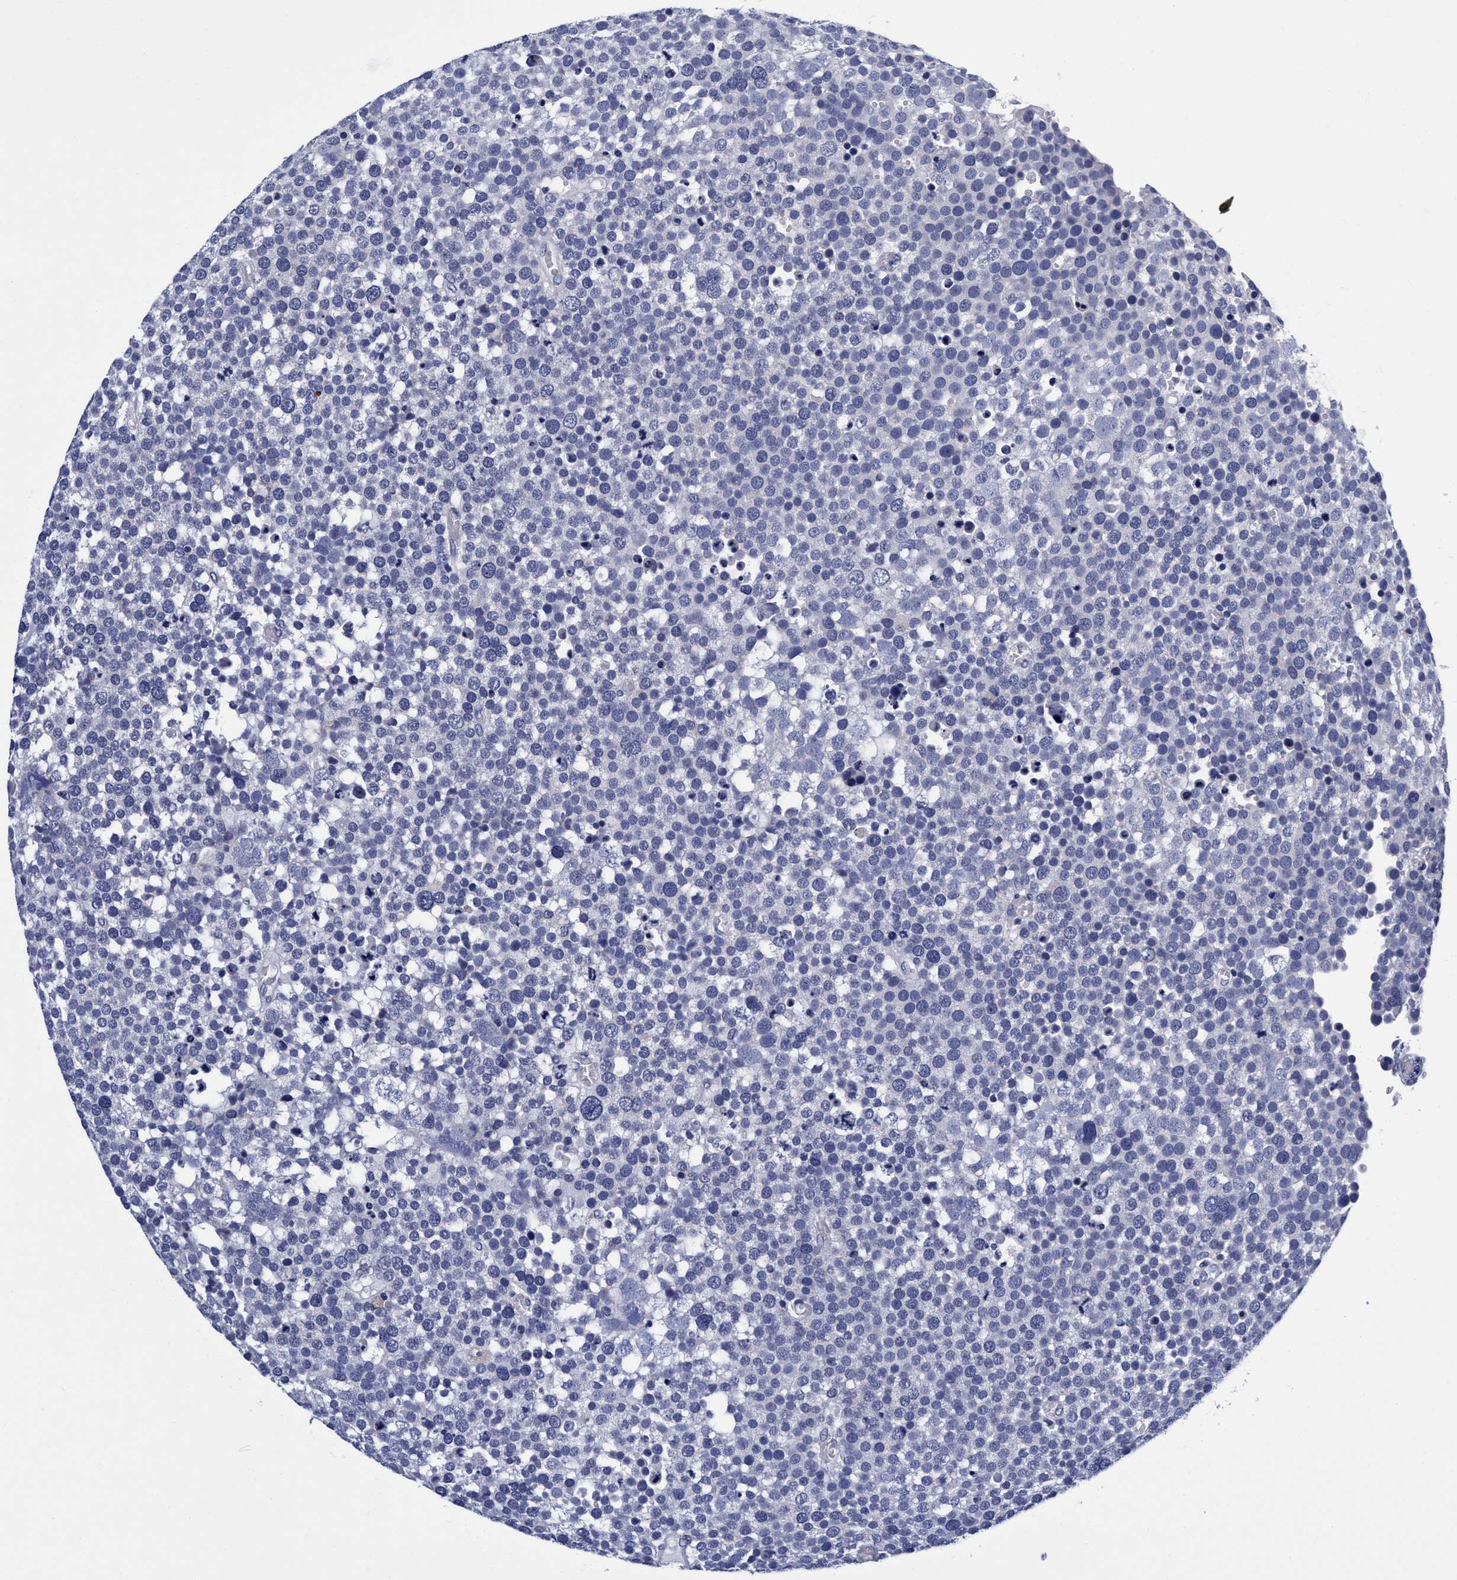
{"staining": {"intensity": "negative", "quantity": "none", "location": "none"}, "tissue": "testis cancer", "cell_type": "Tumor cells", "image_type": "cancer", "snomed": [{"axis": "morphology", "description": "Seminoma, NOS"}, {"axis": "topography", "description": "Testis"}], "caption": "Image shows no protein positivity in tumor cells of testis seminoma tissue. (Immunohistochemistry, brightfield microscopy, high magnification).", "gene": "PLPPR1", "patient": {"sex": "male", "age": 71}}